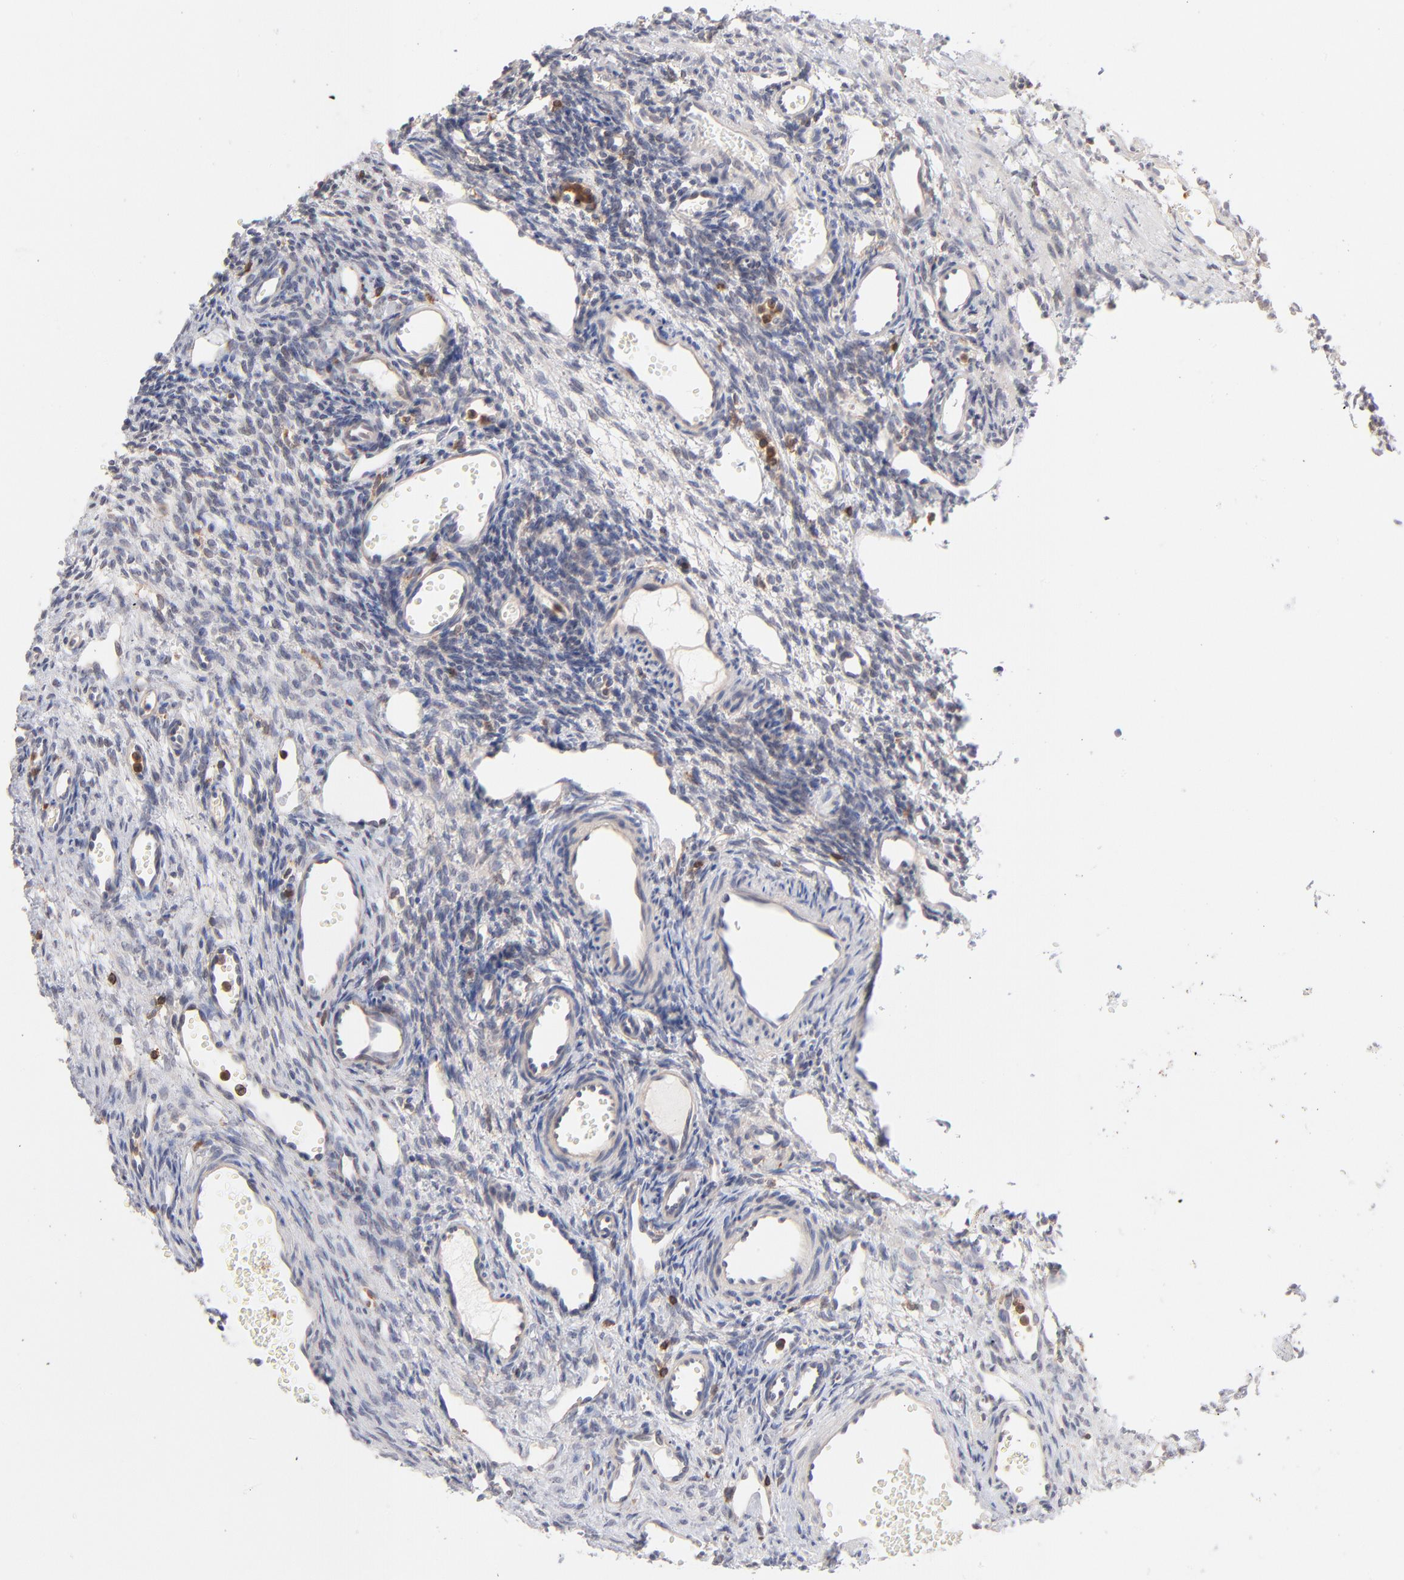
{"staining": {"intensity": "negative", "quantity": "none", "location": "none"}, "tissue": "ovary", "cell_type": "Ovarian stroma cells", "image_type": "normal", "snomed": [{"axis": "morphology", "description": "Normal tissue, NOS"}, {"axis": "topography", "description": "Ovary"}], "caption": "Immunohistochemistry of benign ovary demonstrates no expression in ovarian stroma cells.", "gene": "WIPF1", "patient": {"sex": "female", "age": 33}}